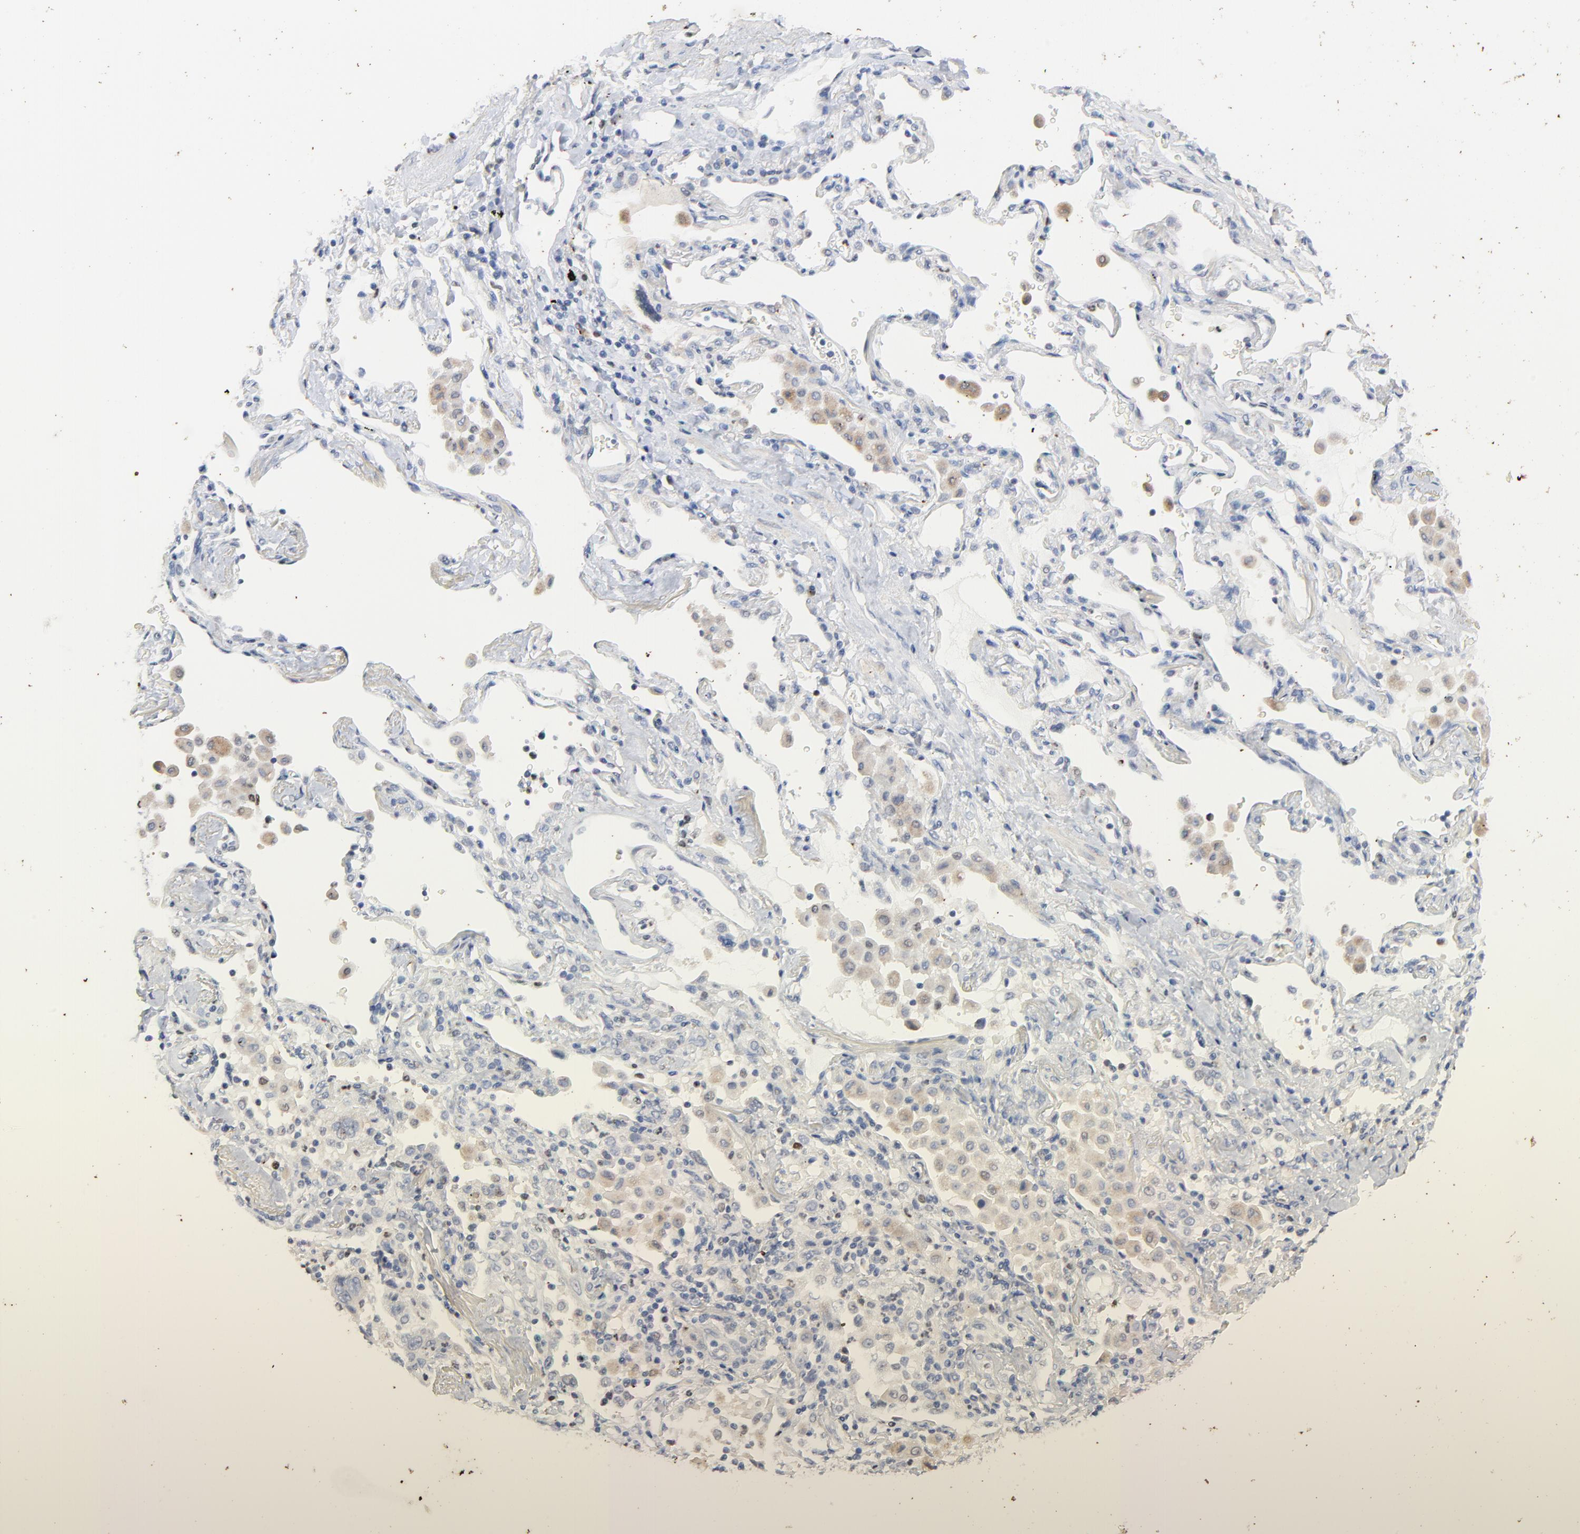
{"staining": {"intensity": "weak", "quantity": "<25%", "location": "cytoplasmic/membranous"}, "tissue": "lung cancer", "cell_type": "Tumor cells", "image_type": "cancer", "snomed": [{"axis": "morphology", "description": "Squamous cell carcinoma, NOS"}, {"axis": "topography", "description": "Lung"}], "caption": "Immunohistochemistry (IHC) of human lung squamous cell carcinoma reveals no expression in tumor cells. (Immunohistochemistry (IHC), brightfield microscopy, high magnification).", "gene": "AADAC", "patient": {"sex": "female", "age": 67}}